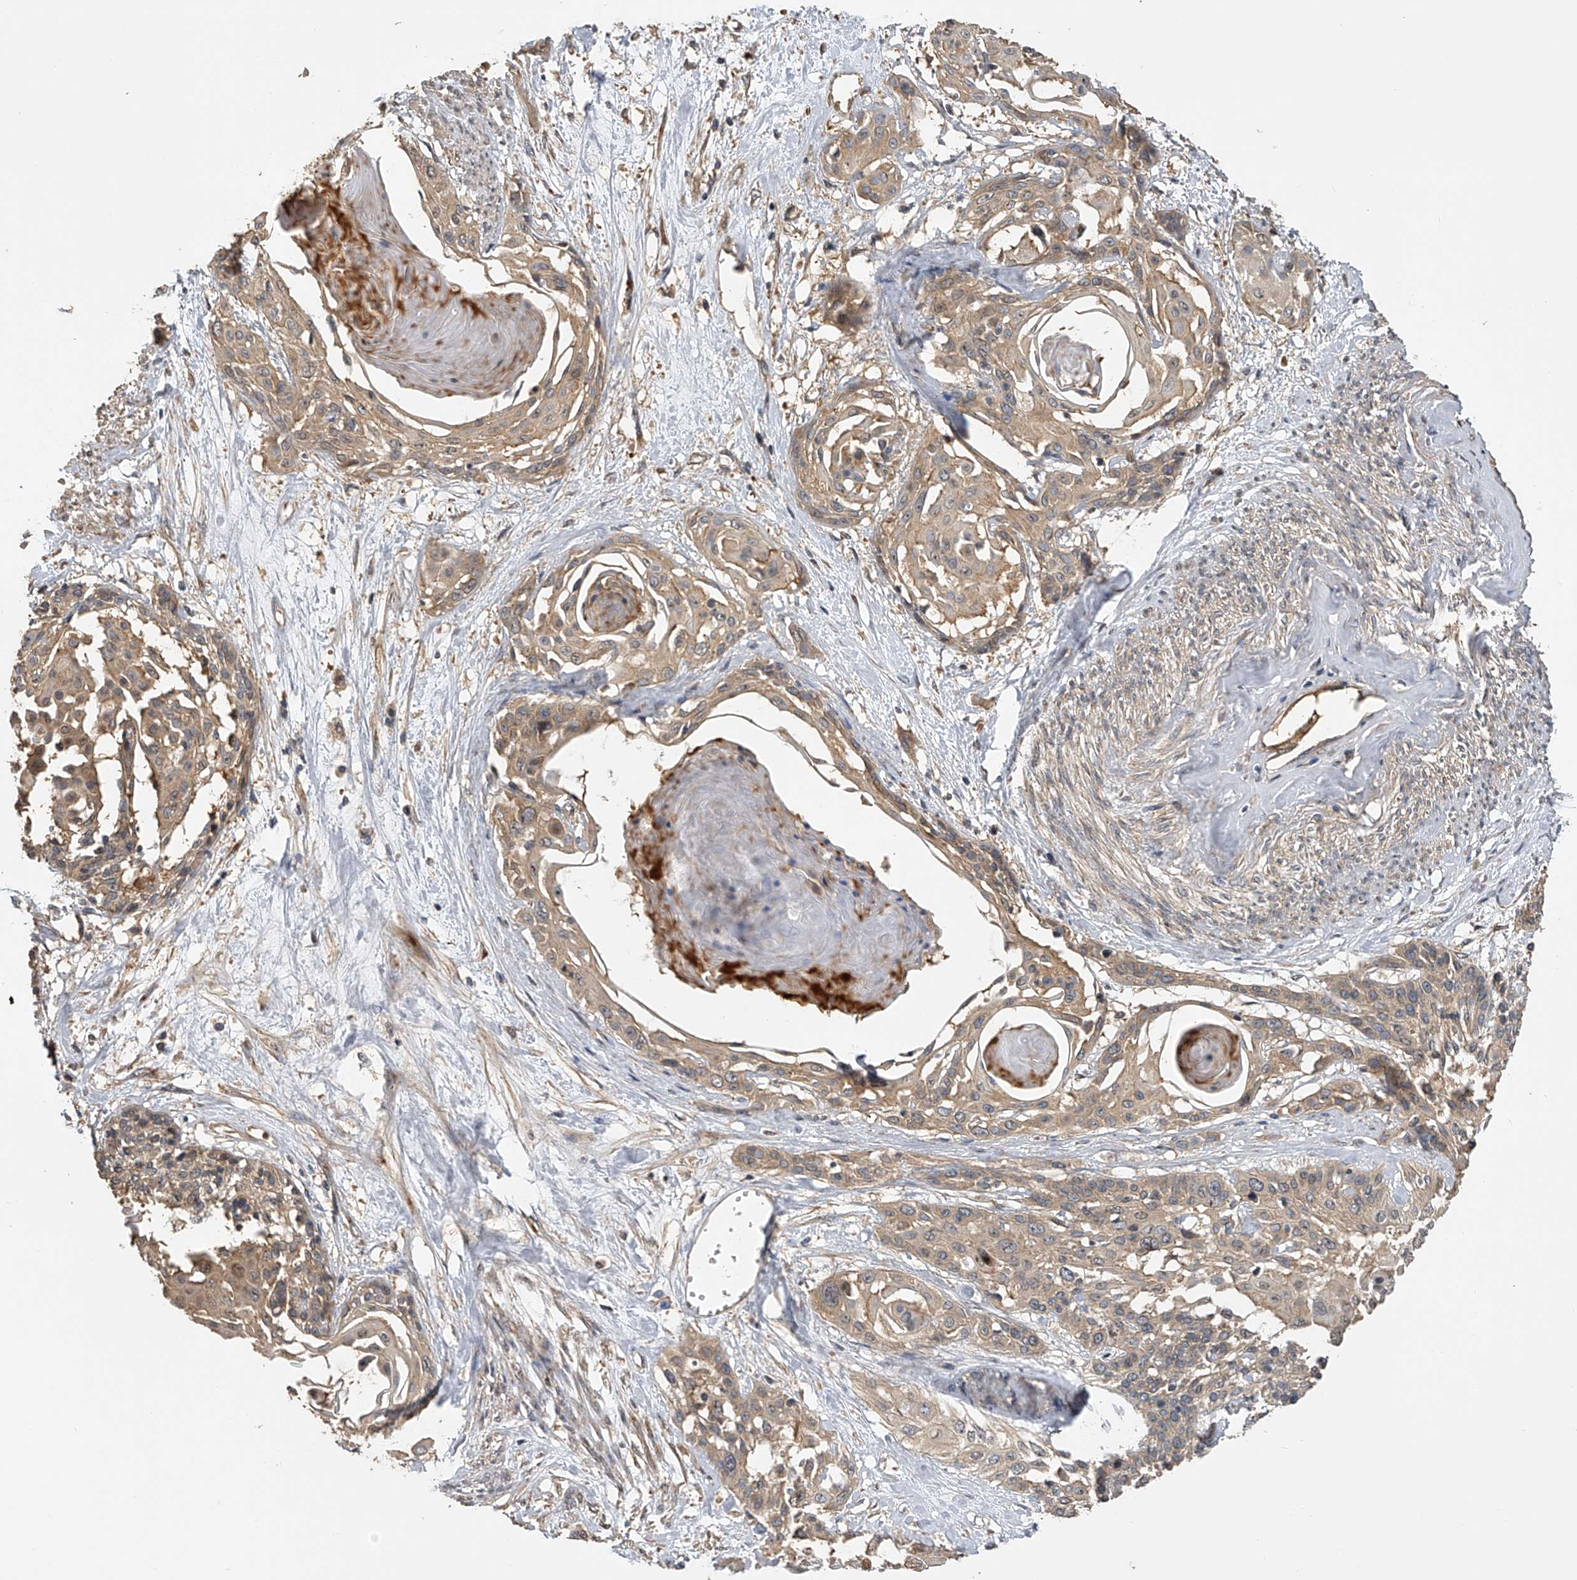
{"staining": {"intensity": "moderate", "quantity": ">75%", "location": "cytoplasmic/membranous"}, "tissue": "cervical cancer", "cell_type": "Tumor cells", "image_type": "cancer", "snomed": [{"axis": "morphology", "description": "Squamous cell carcinoma, NOS"}, {"axis": "topography", "description": "Cervix"}], "caption": "IHC of cervical squamous cell carcinoma displays medium levels of moderate cytoplasmic/membranous expression in approximately >75% of tumor cells.", "gene": "PTPRA", "patient": {"sex": "female", "age": 57}}